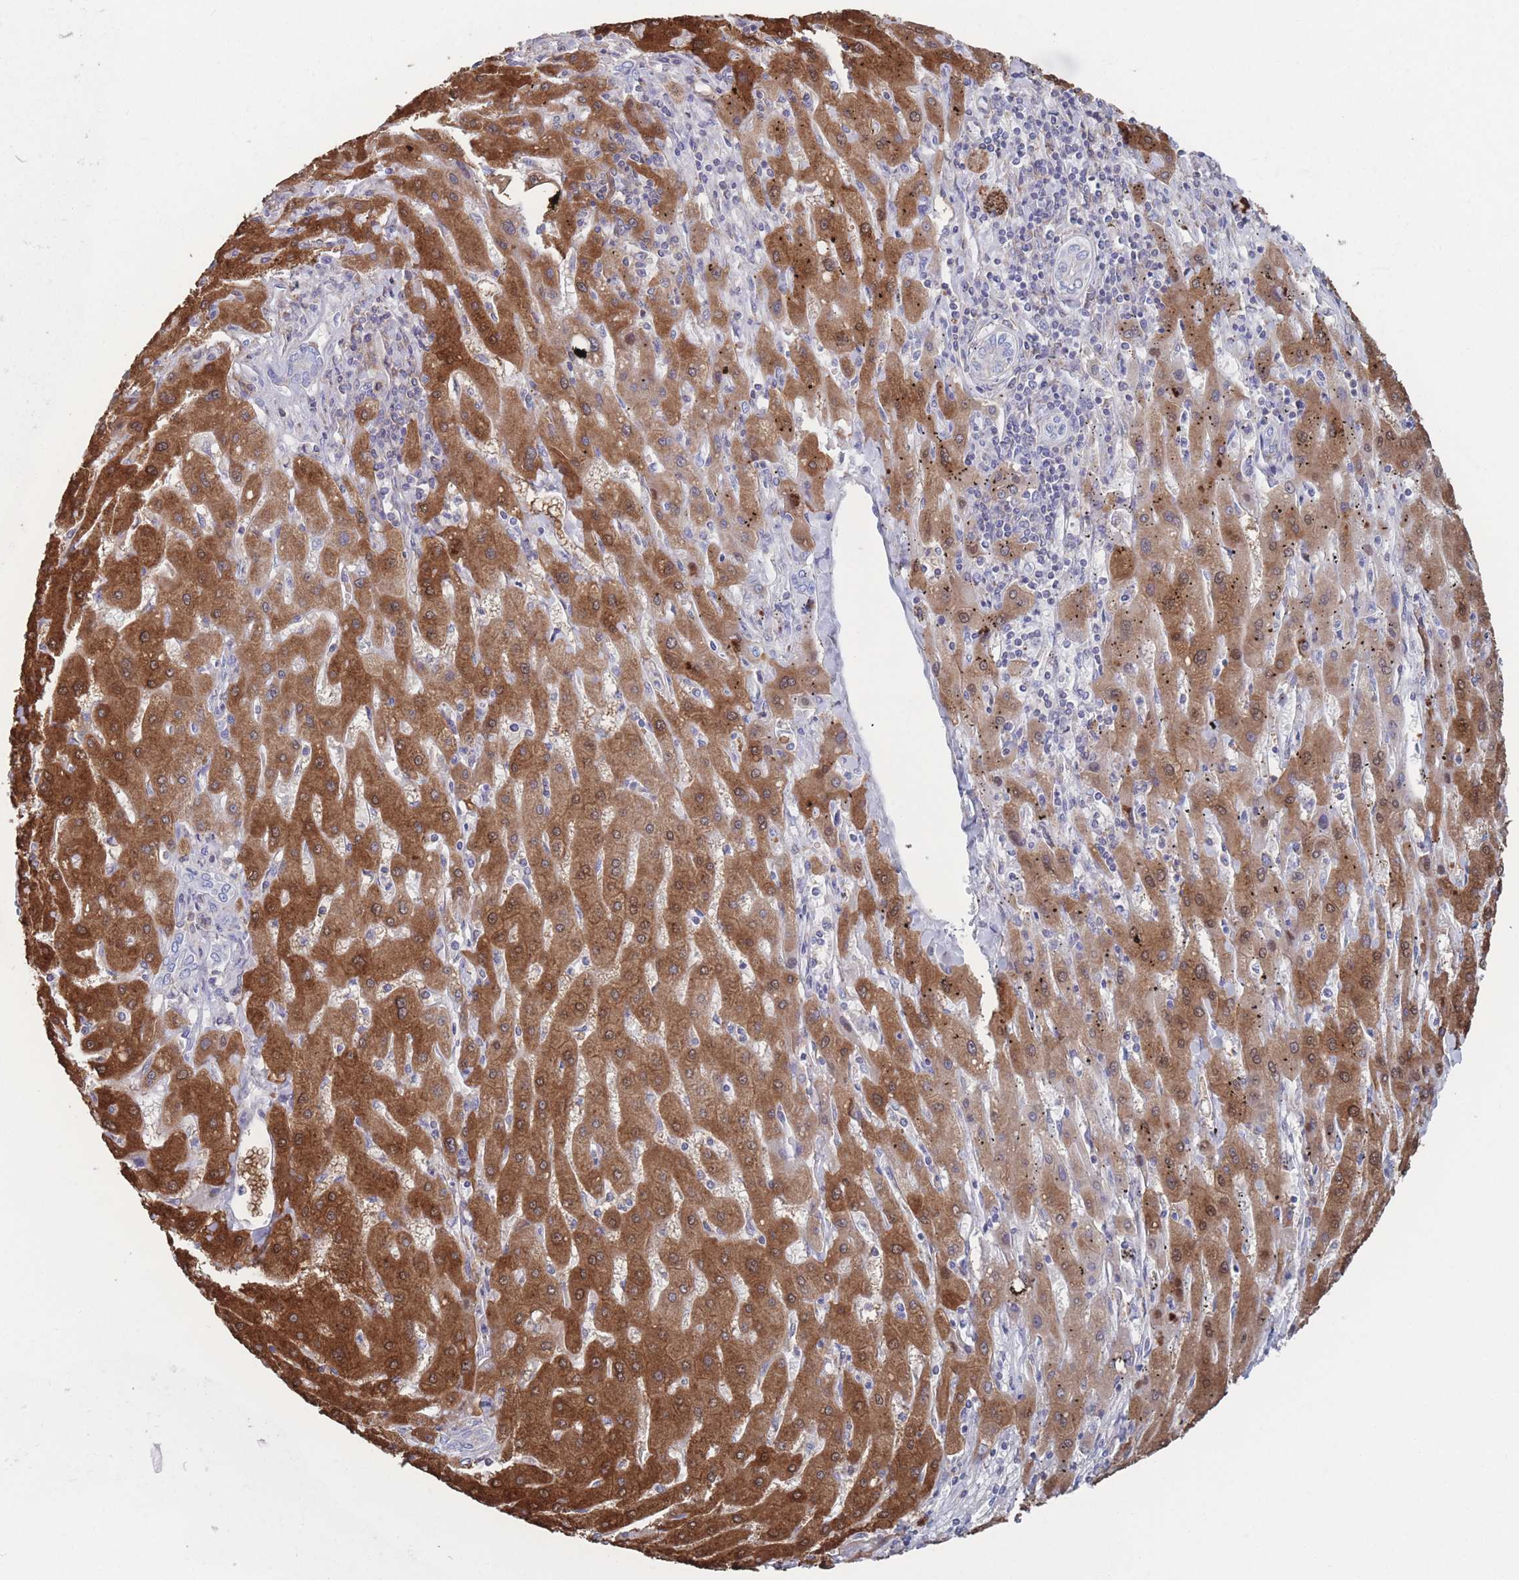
{"staining": {"intensity": "strong", "quantity": ">75%", "location": "cytoplasmic/membranous,nuclear"}, "tissue": "liver cancer", "cell_type": "Tumor cells", "image_type": "cancer", "snomed": [{"axis": "morphology", "description": "Carcinoma, Hepatocellular, NOS"}, {"axis": "topography", "description": "Liver"}], "caption": "Protein expression analysis of human liver cancer reveals strong cytoplasmic/membranous and nuclear positivity in about >75% of tumor cells. The protein of interest is stained brown, and the nuclei are stained in blue (DAB (3,3'-diaminobenzidine) IHC with brightfield microscopy, high magnification).", "gene": "ADH1A", "patient": {"sex": "male", "age": 72}}